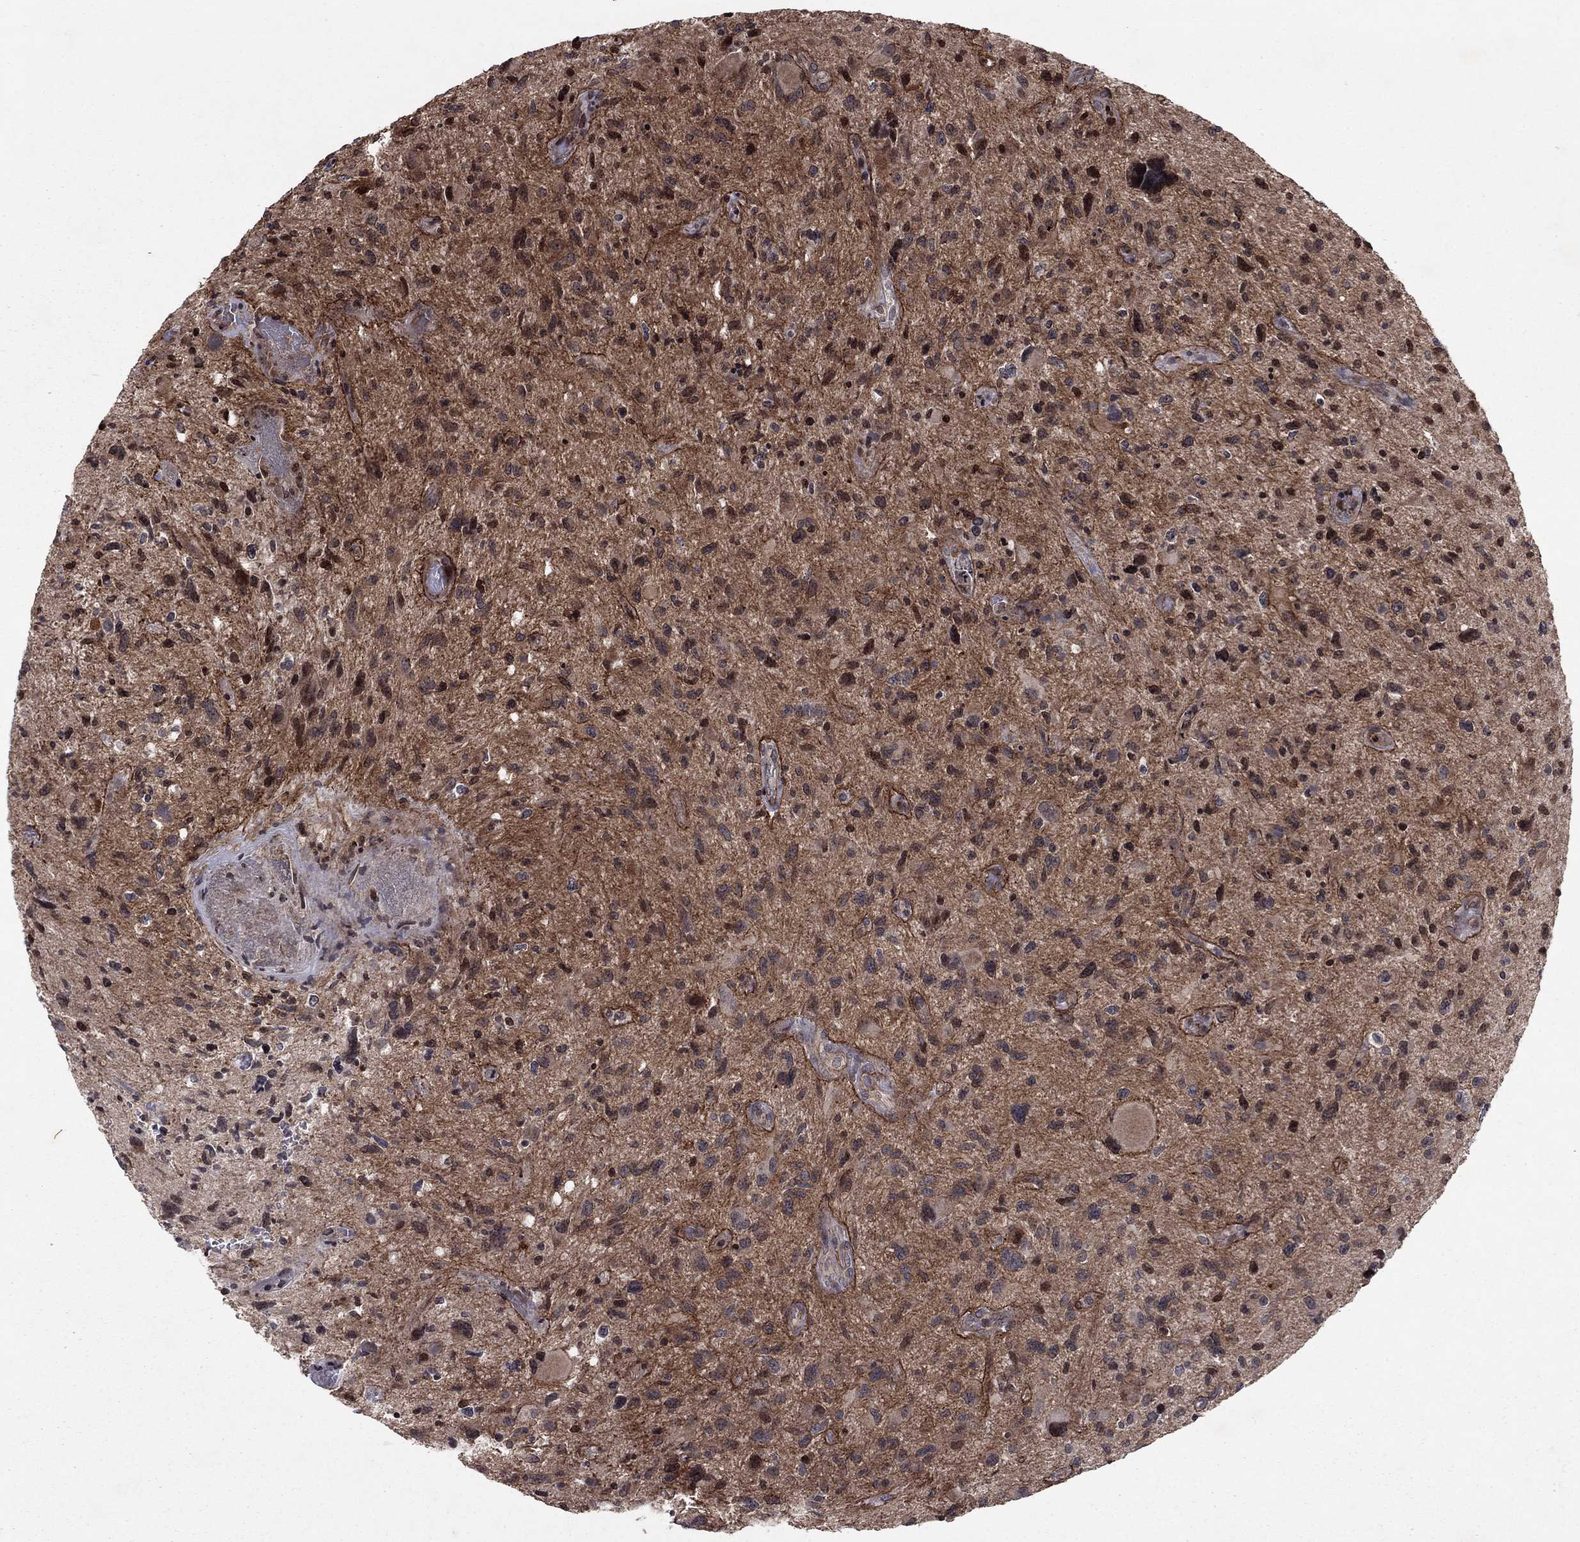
{"staining": {"intensity": "strong", "quantity": "25%-75%", "location": "cytoplasmic/membranous"}, "tissue": "glioma", "cell_type": "Tumor cells", "image_type": "cancer", "snomed": [{"axis": "morphology", "description": "Glioma, malignant, NOS"}, {"axis": "morphology", "description": "Glioma, malignant, High grade"}, {"axis": "topography", "description": "Brain"}], "caption": "DAB (3,3'-diaminobenzidine) immunohistochemical staining of human high-grade glioma (malignant) shows strong cytoplasmic/membranous protein staining in about 25%-75% of tumor cells. (DAB IHC with brightfield microscopy, high magnification).", "gene": "SORBS1", "patient": {"sex": "female", "age": 71}}